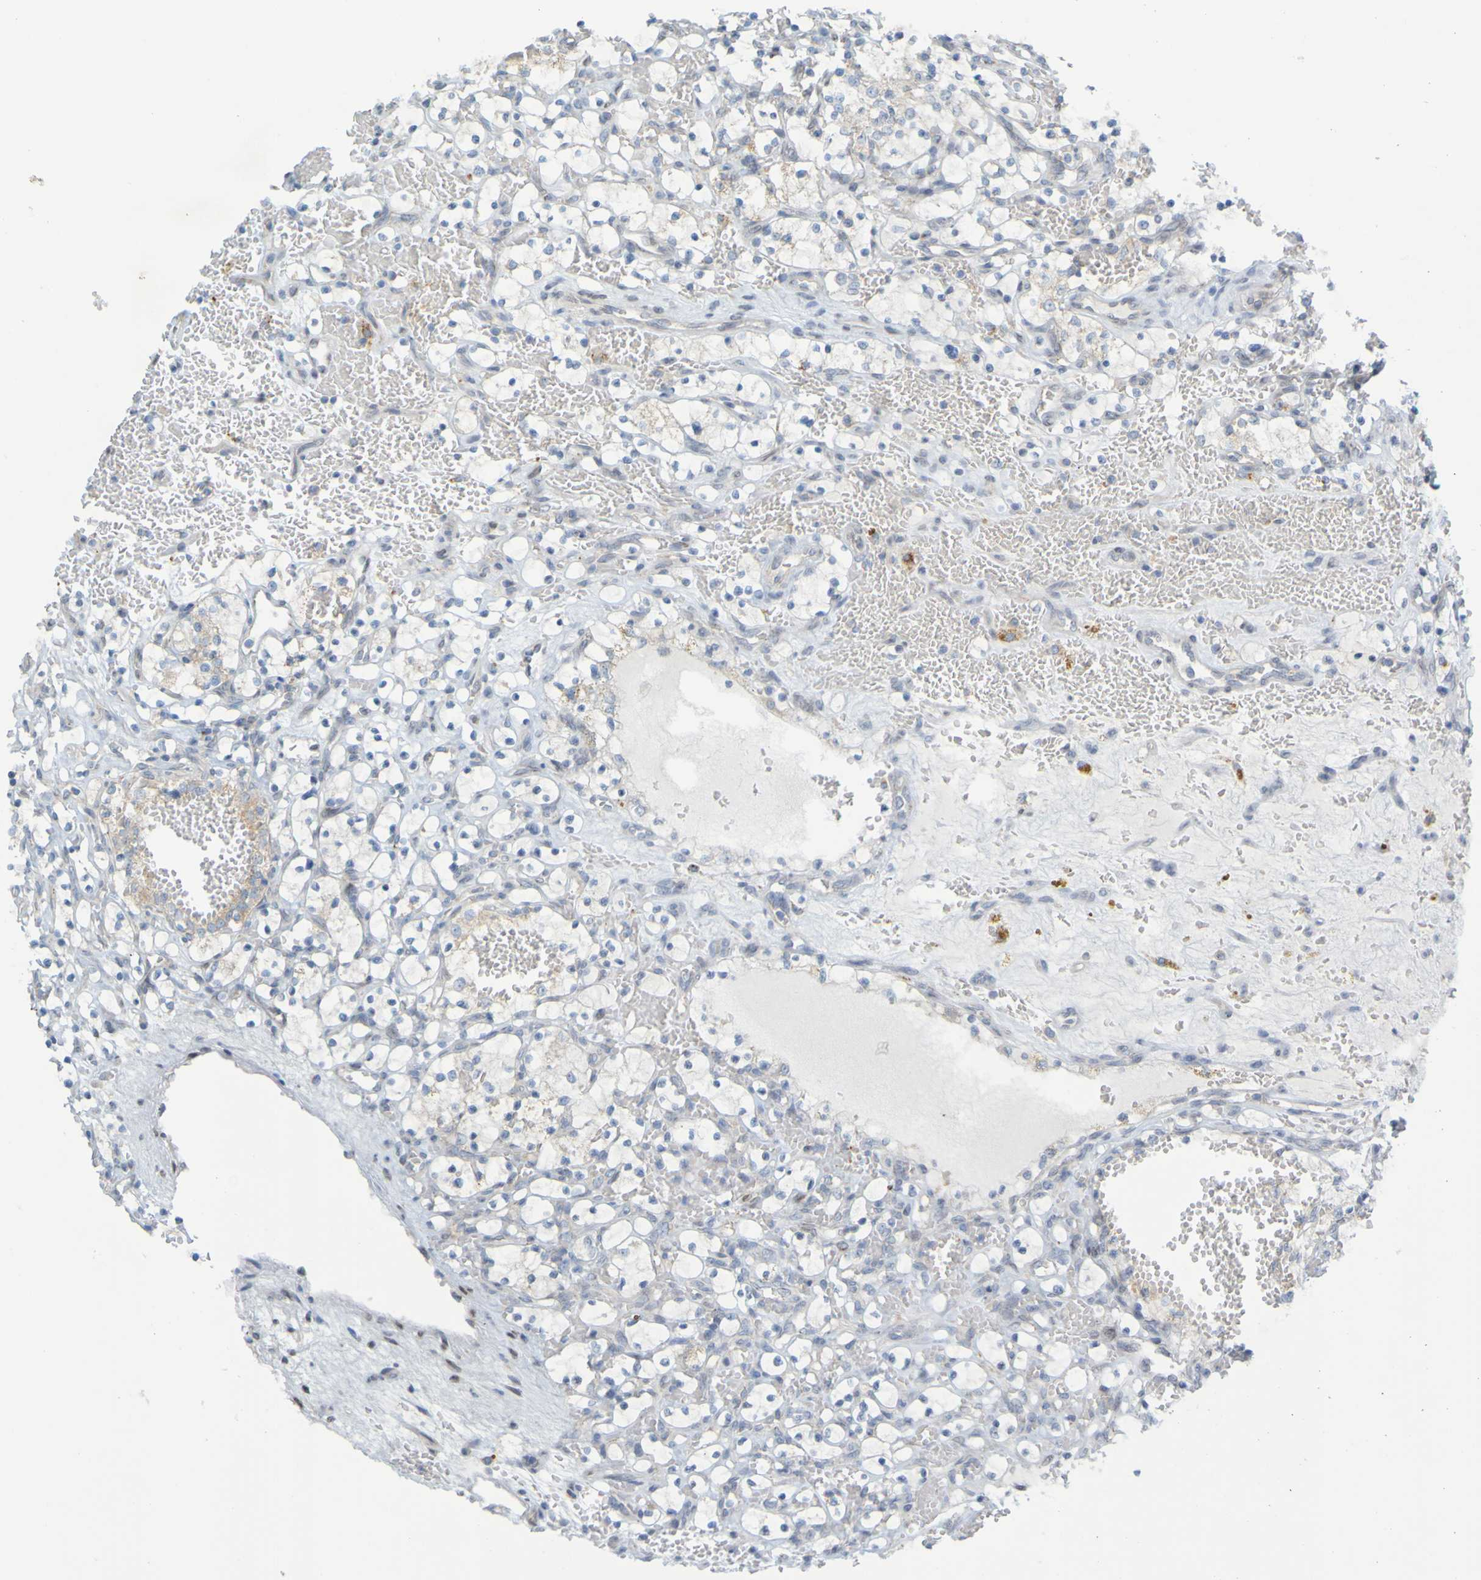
{"staining": {"intensity": "negative", "quantity": "none", "location": "none"}, "tissue": "renal cancer", "cell_type": "Tumor cells", "image_type": "cancer", "snomed": [{"axis": "morphology", "description": "Adenocarcinoma, NOS"}, {"axis": "topography", "description": "Kidney"}], "caption": "Photomicrograph shows no significant protein expression in tumor cells of adenocarcinoma (renal).", "gene": "MAG", "patient": {"sex": "female", "age": 69}}